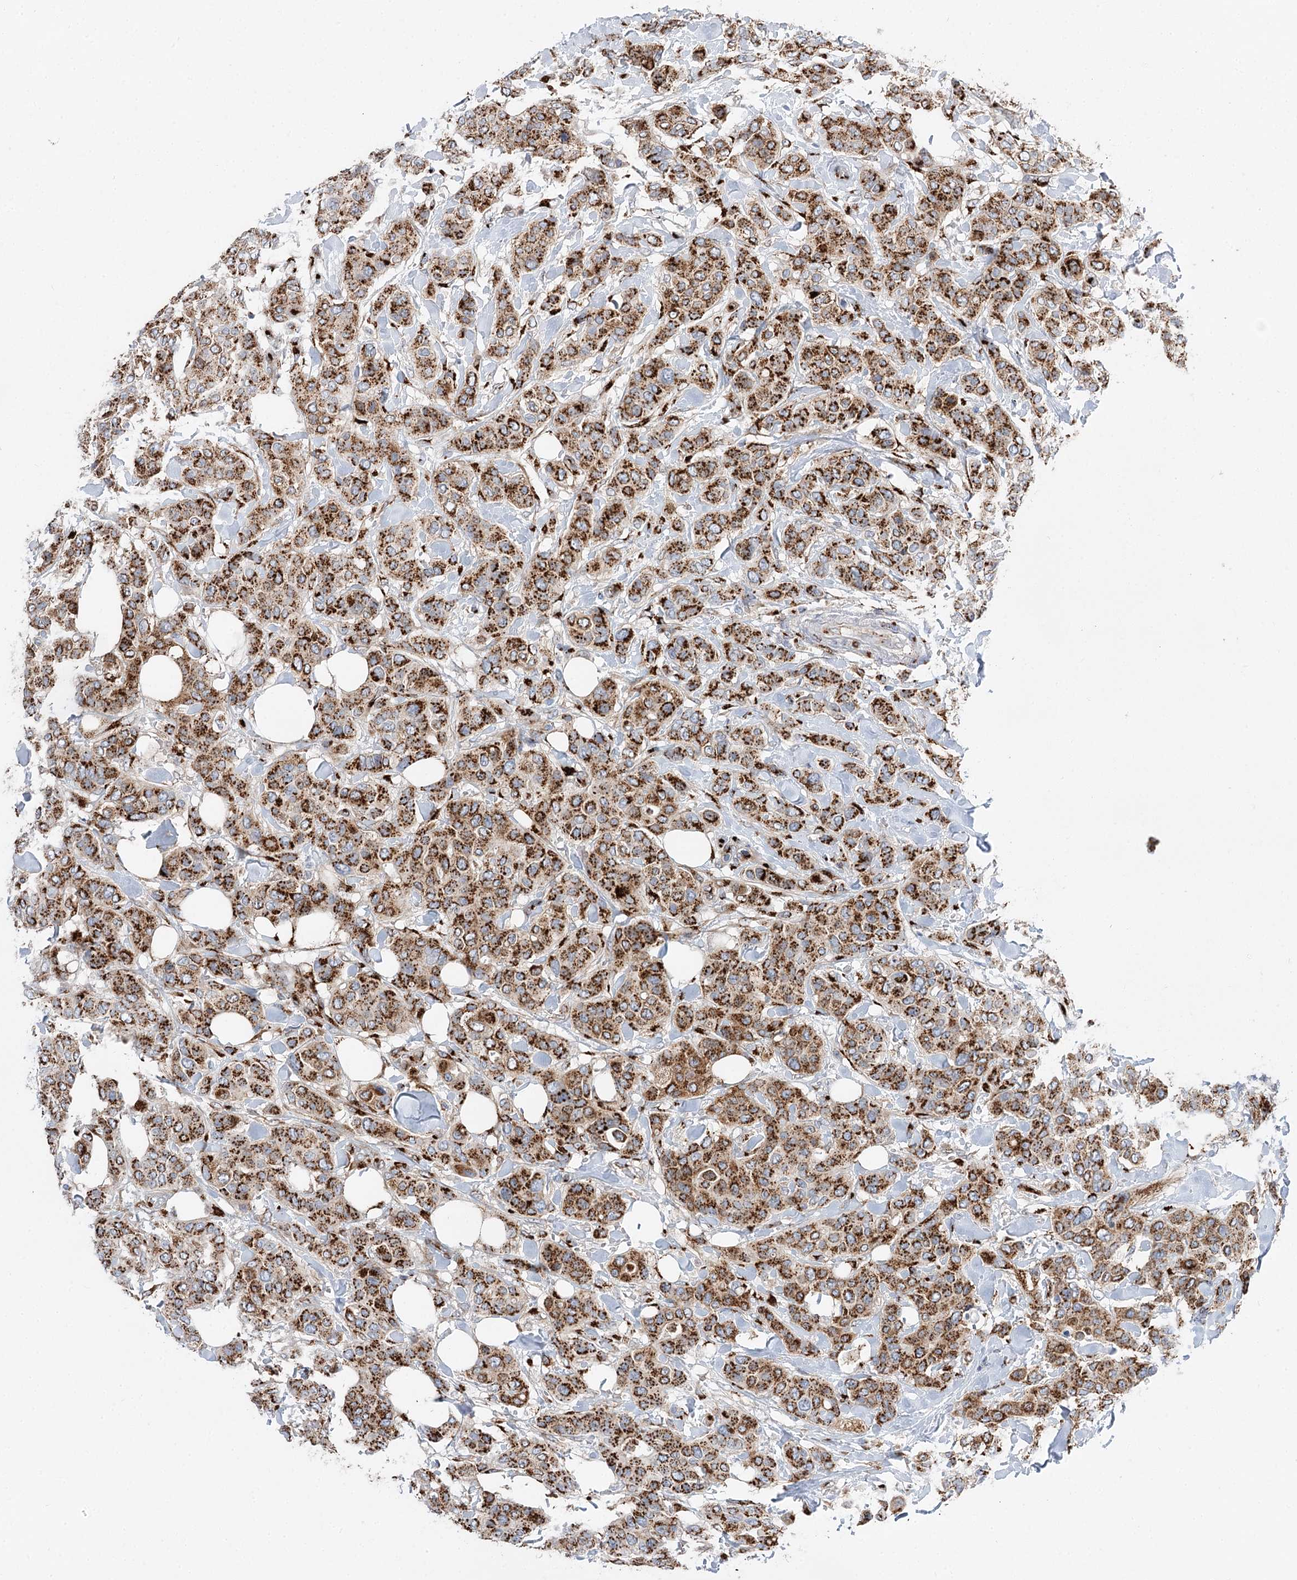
{"staining": {"intensity": "strong", "quantity": ">75%", "location": "cytoplasmic/membranous"}, "tissue": "breast cancer", "cell_type": "Tumor cells", "image_type": "cancer", "snomed": [{"axis": "morphology", "description": "Lobular carcinoma"}, {"axis": "topography", "description": "Breast"}], "caption": "Brown immunohistochemical staining in human lobular carcinoma (breast) reveals strong cytoplasmic/membranous positivity in about >75% of tumor cells.", "gene": "TMEM165", "patient": {"sex": "female", "age": 51}}